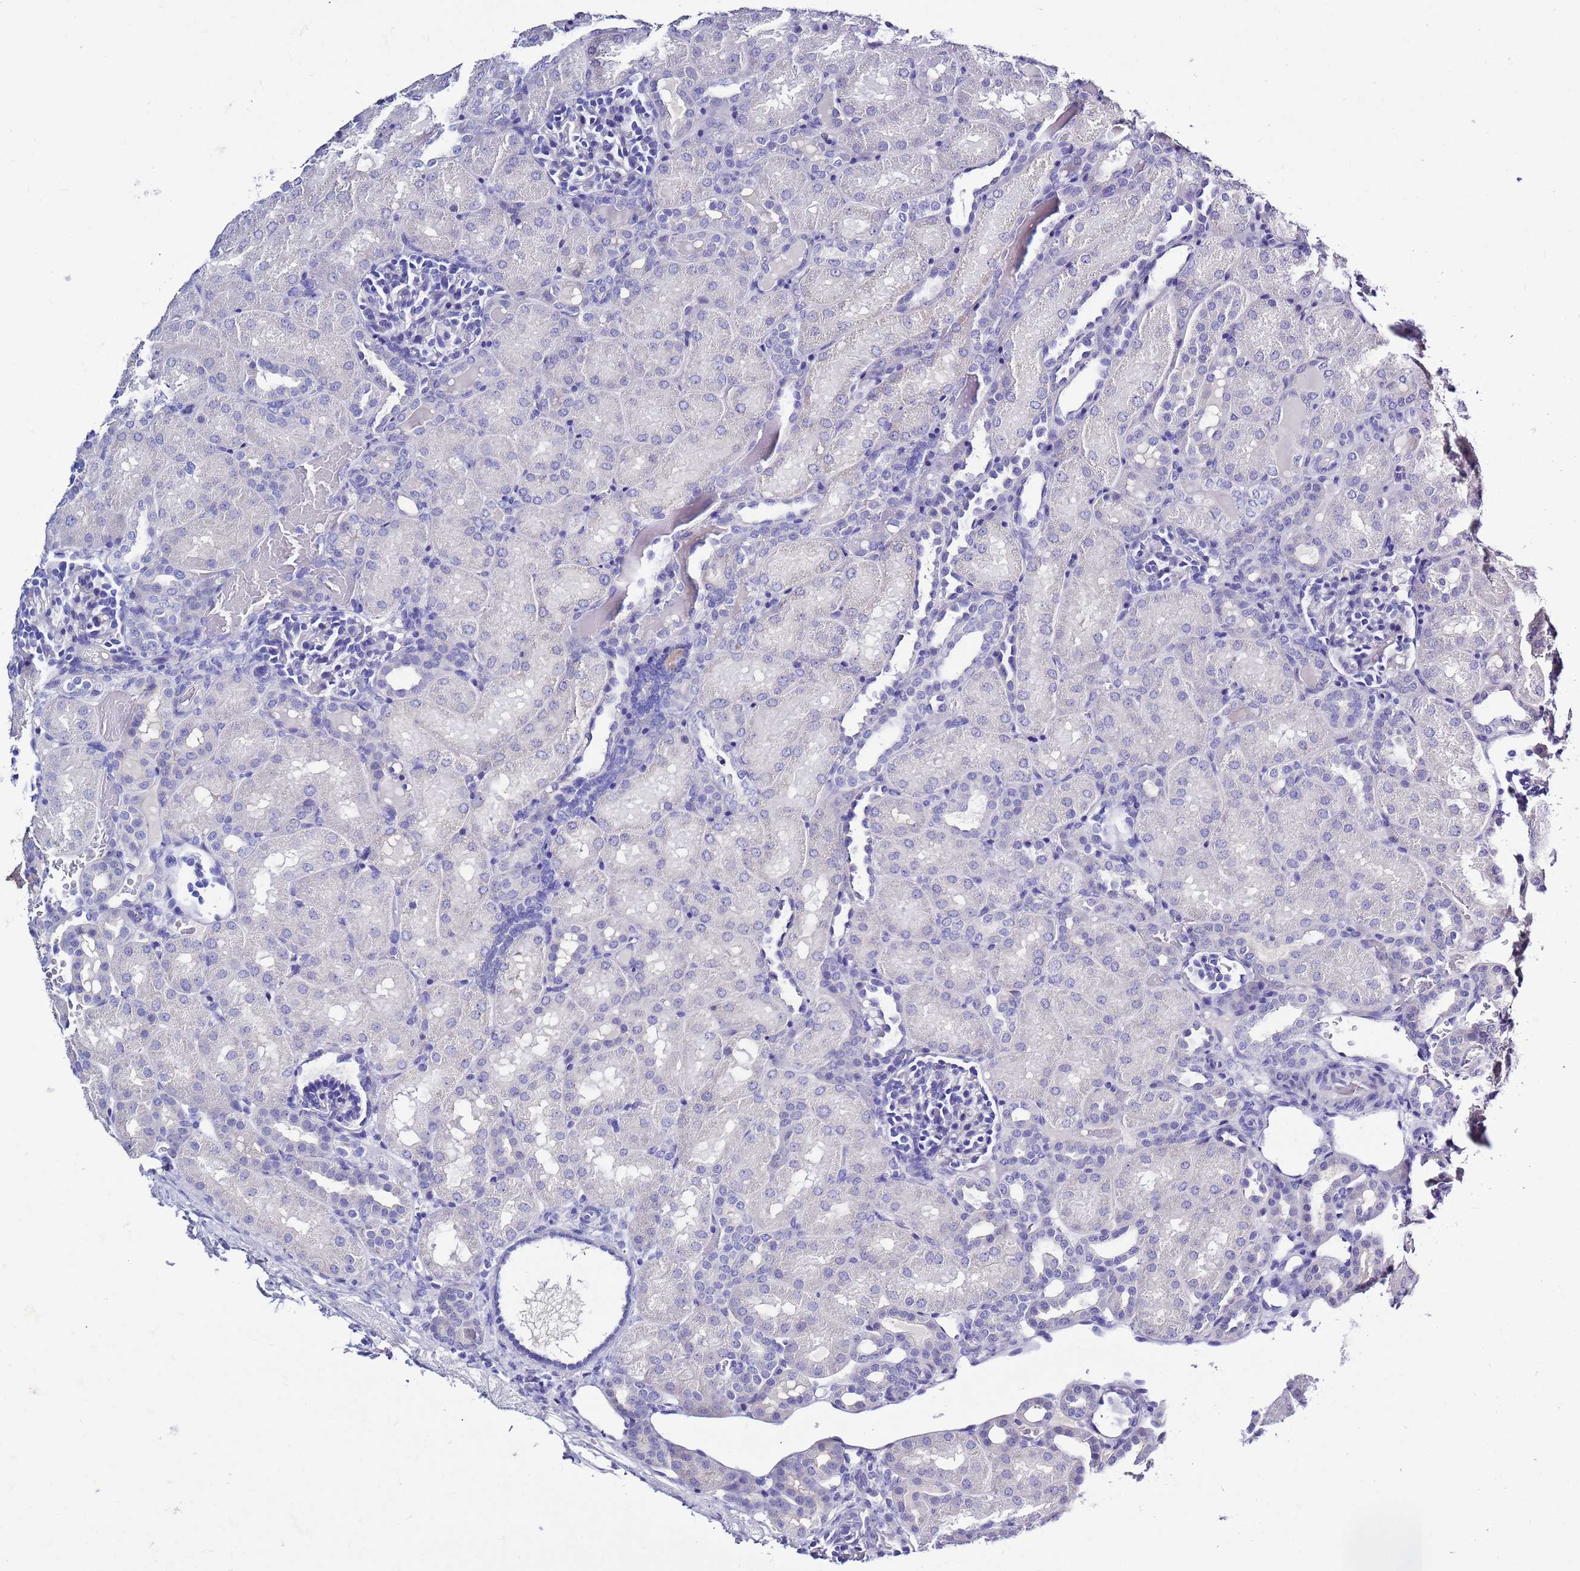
{"staining": {"intensity": "negative", "quantity": "none", "location": "none"}, "tissue": "kidney", "cell_type": "Cells in glomeruli", "image_type": "normal", "snomed": [{"axis": "morphology", "description": "Normal tissue, NOS"}, {"axis": "topography", "description": "Kidney"}], "caption": "The photomicrograph shows no significant staining in cells in glomeruli of kidney.", "gene": "MTMR2", "patient": {"sex": "male", "age": 1}}